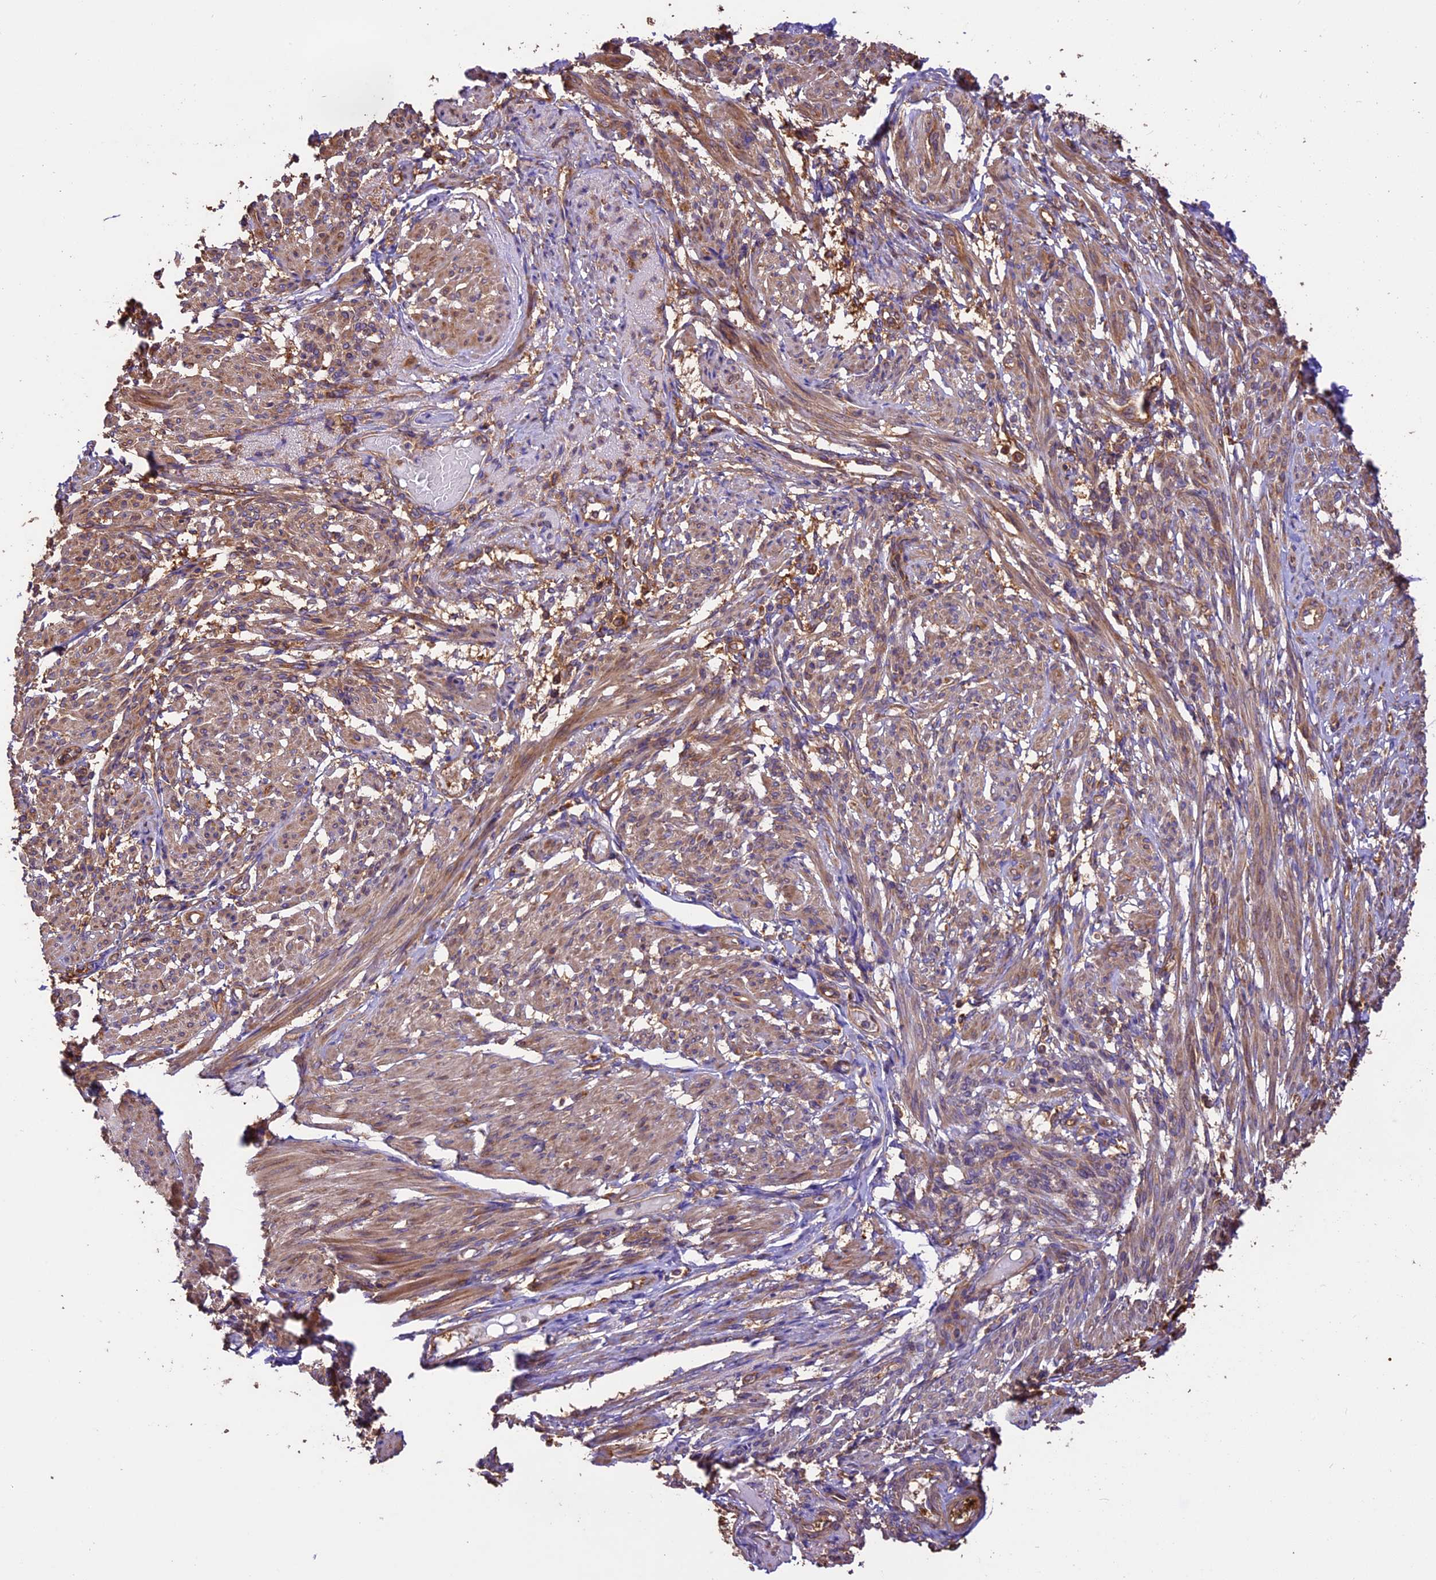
{"staining": {"intensity": "moderate", "quantity": ">75%", "location": "cytoplasmic/membranous"}, "tissue": "smooth muscle", "cell_type": "Smooth muscle cells", "image_type": "normal", "snomed": [{"axis": "morphology", "description": "Normal tissue, NOS"}, {"axis": "topography", "description": "Smooth muscle"}], "caption": "Immunohistochemistry of unremarkable human smooth muscle shows medium levels of moderate cytoplasmic/membranous positivity in approximately >75% of smooth muscle cells. The staining is performed using DAB brown chromogen to label protein expression. The nuclei are counter-stained blue using hematoxylin.", "gene": "KARS1", "patient": {"sex": "female", "age": 39}}